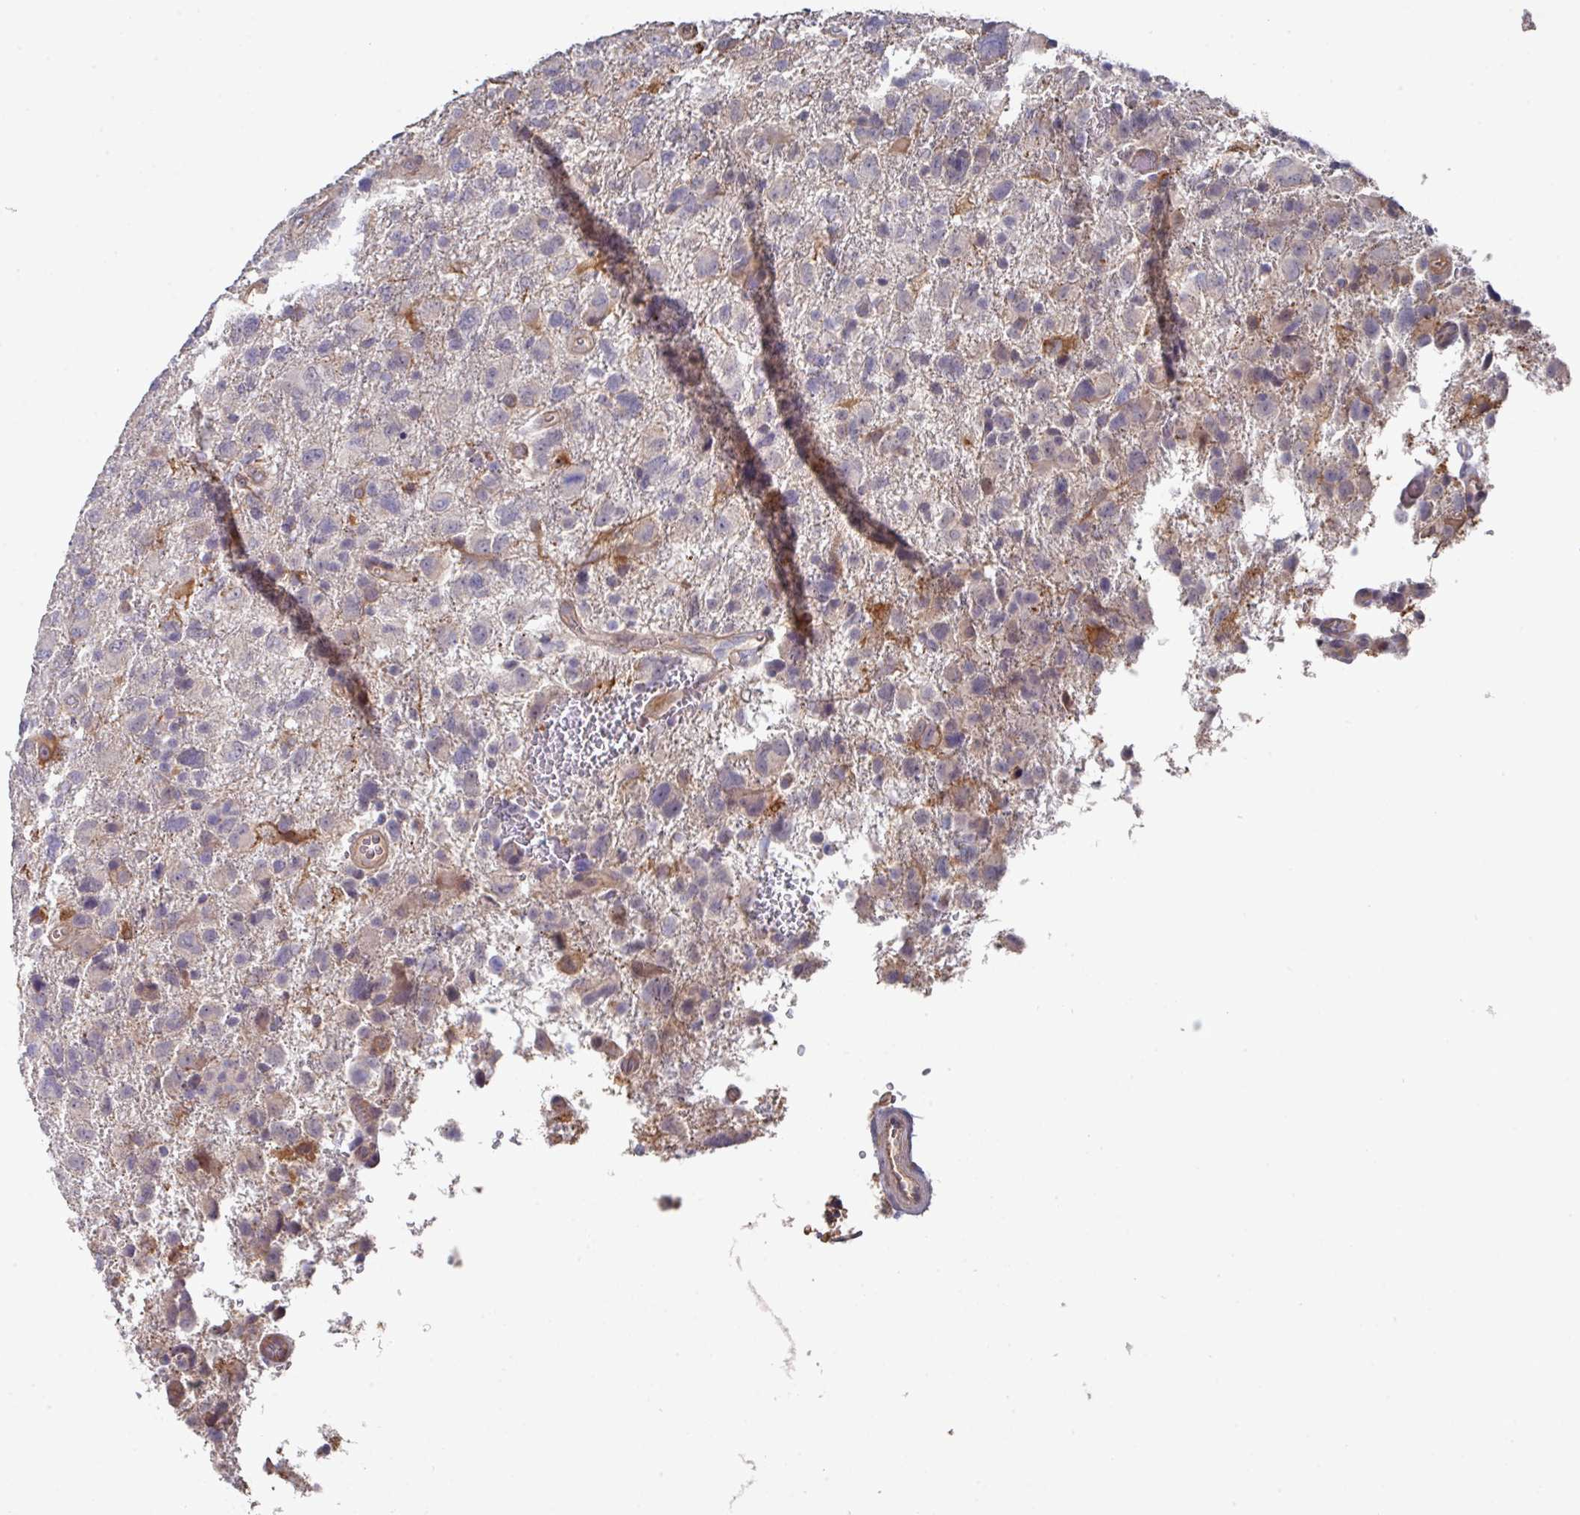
{"staining": {"intensity": "negative", "quantity": "none", "location": "none"}, "tissue": "glioma", "cell_type": "Tumor cells", "image_type": "cancer", "snomed": [{"axis": "morphology", "description": "Glioma, malignant, High grade"}, {"axis": "topography", "description": "Brain"}], "caption": "Immunohistochemistry of human high-grade glioma (malignant) exhibits no expression in tumor cells. (Immunohistochemistry (ihc), brightfield microscopy, high magnification).", "gene": "PRR5", "patient": {"sex": "male", "age": 61}}